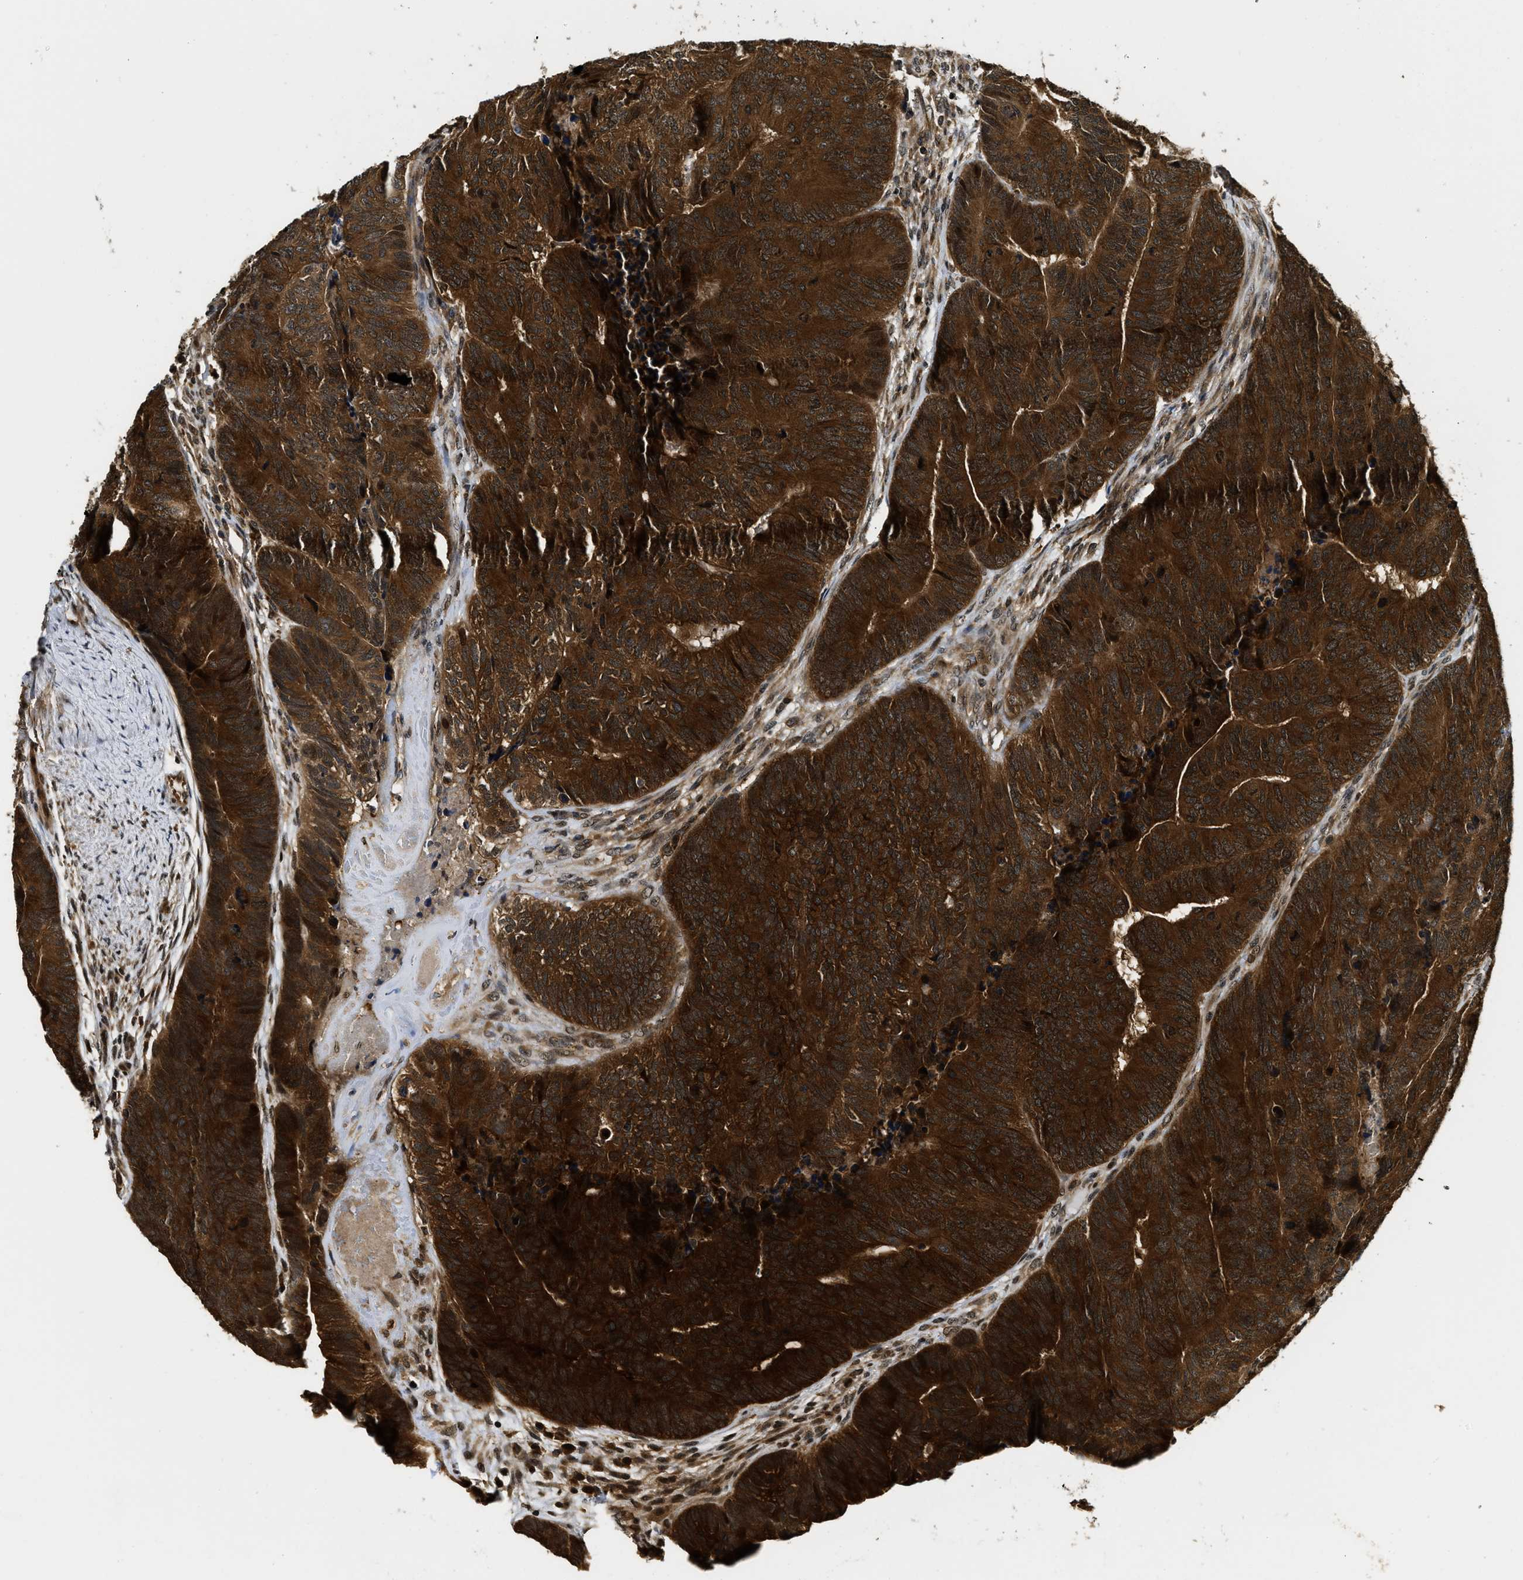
{"staining": {"intensity": "strong", "quantity": ">75%", "location": "cytoplasmic/membranous"}, "tissue": "colorectal cancer", "cell_type": "Tumor cells", "image_type": "cancer", "snomed": [{"axis": "morphology", "description": "Normal tissue, NOS"}, {"axis": "morphology", "description": "Adenocarcinoma, NOS"}, {"axis": "topography", "description": "Rectum"}], "caption": "This photomicrograph reveals immunohistochemistry staining of colorectal cancer (adenocarcinoma), with high strong cytoplasmic/membranous positivity in about >75% of tumor cells.", "gene": "ADSL", "patient": {"sex": "female", "age": 66}}